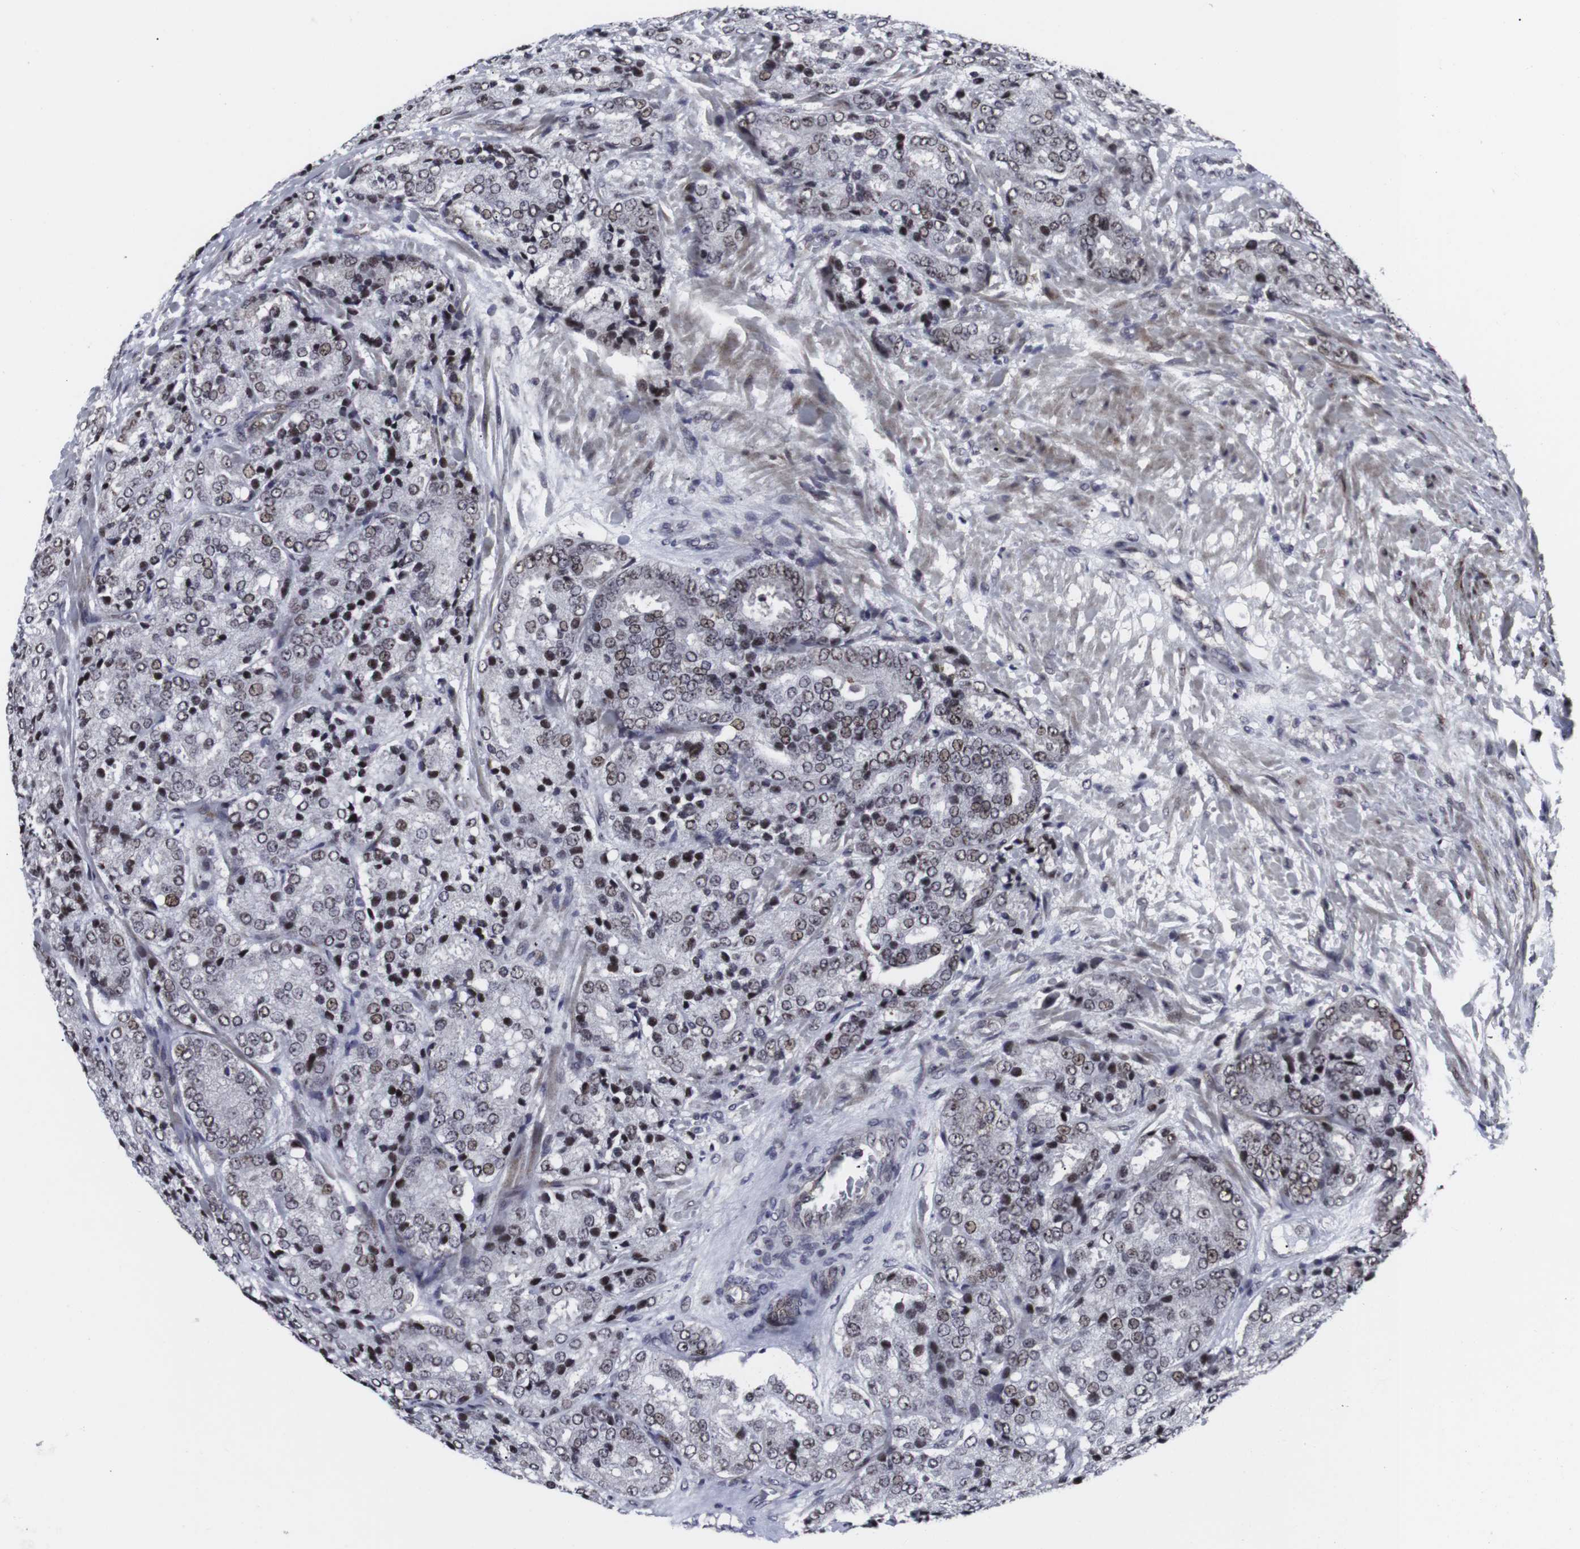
{"staining": {"intensity": "weak", "quantity": "25%-75%", "location": "nuclear"}, "tissue": "prostate cancer", "cell_type": "Tumor cells", "image_type": "cancer", "snomed": [{"axis": "morphology", "description": "Adenocarcinoma, High grade"}, {"axis": "topography", "description": "Prostate"}], "caption": "Adenocarcinoma (high-grade) (prostate) stained with a brown dye shows weak nuclear positive positivity in approximately 25%-75% of tumor cells.", "gene": "MLH1", "patient": {"sex": "male", "age": 65}}